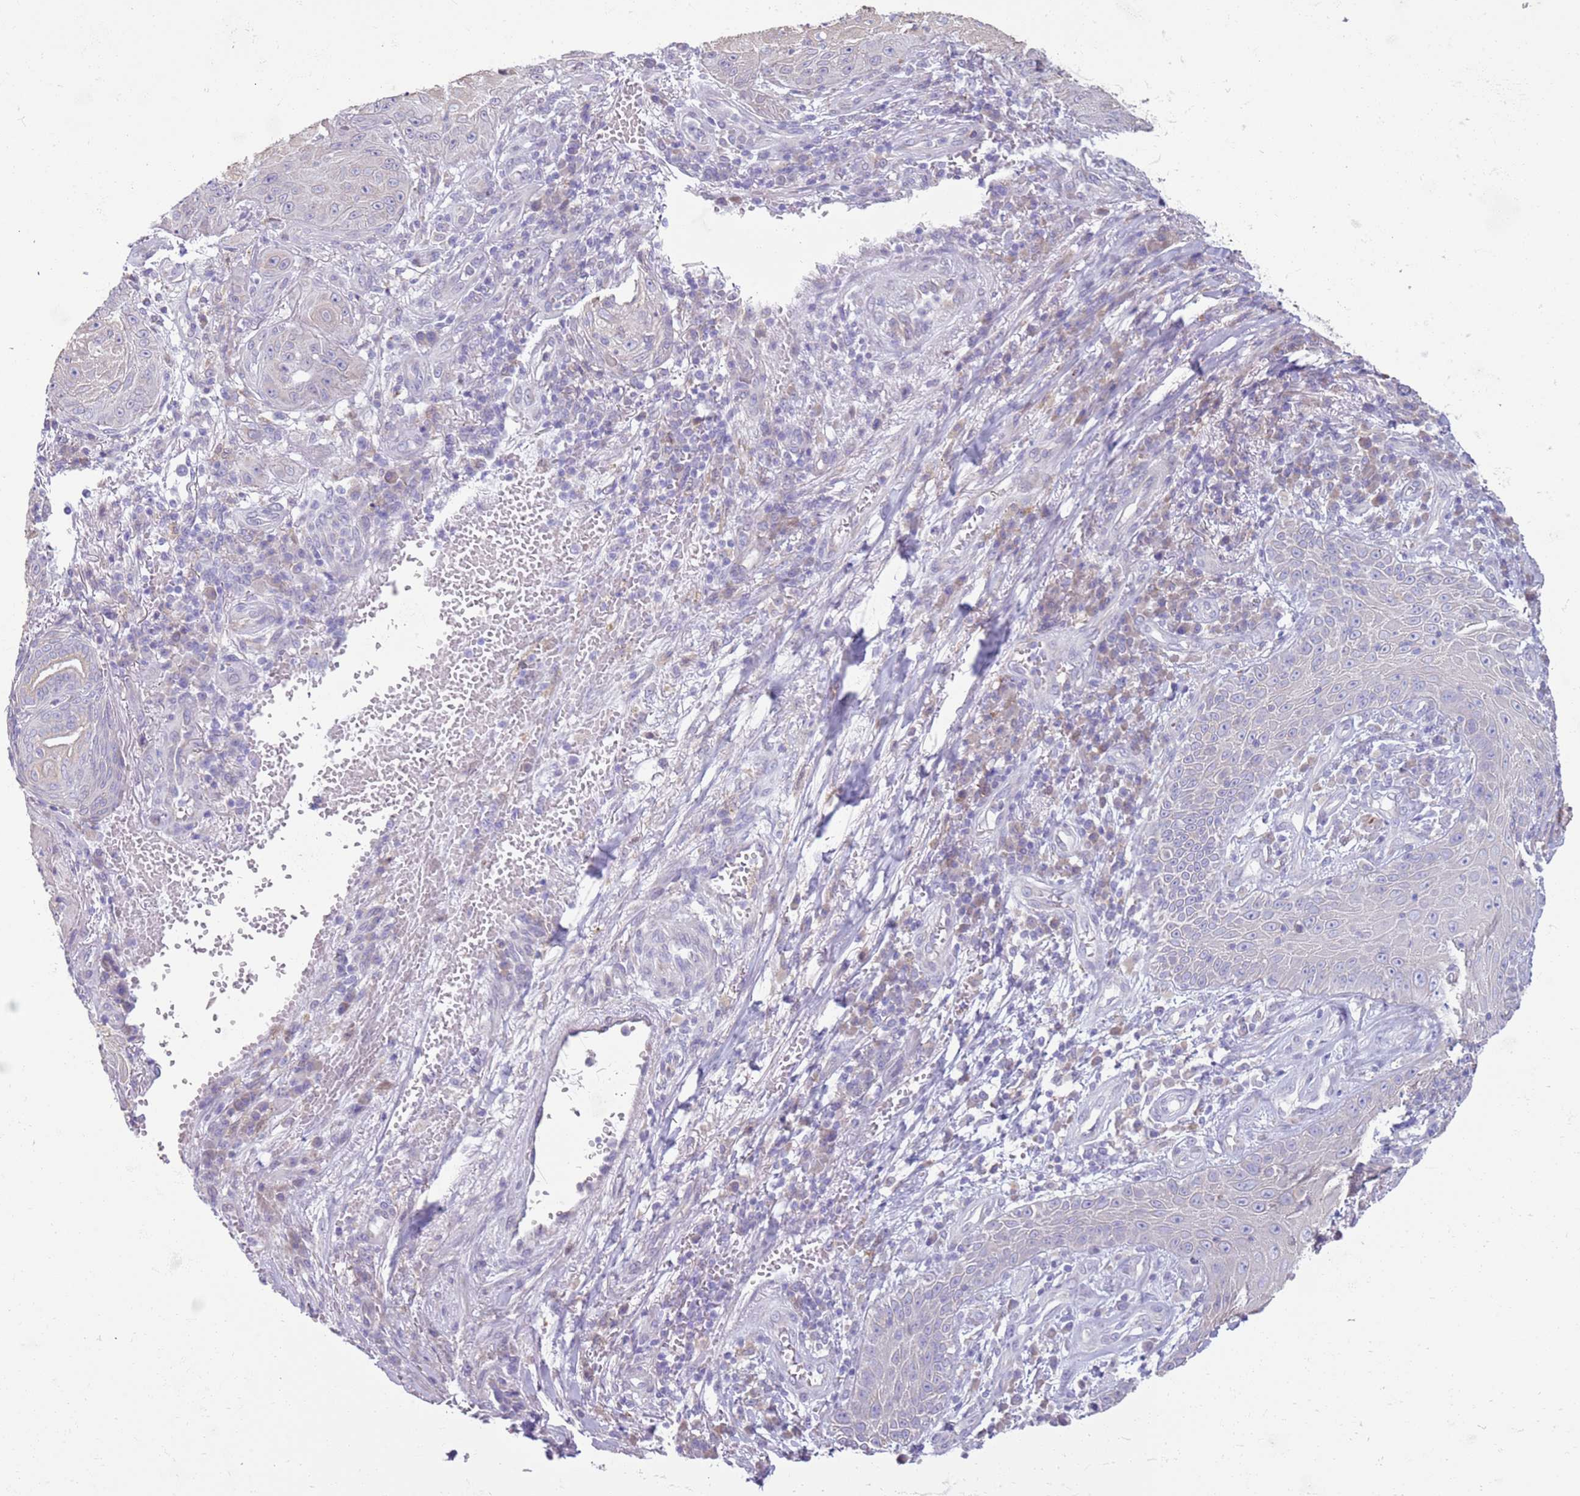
{"staining": {"intensity": "negative", "quantity": "none", "location": "none"}, "tissue": "skin cancer", "cell_type": "Tumor cells", "image_type": "cancer", "snomed": [{"axis": "morphology", "description": "Squamous cell carcinoma, NOS"}, {"axis": "topography", "description": "Skin"}], "caption": "DAB immunohistochemical staining of skin squamous cell carcinoma shows no significant staining in tumor cells. (Brightfield microscopy of DAB (3,3'-diaminobenzidine) immunohistochemistry (IHC) at high magnification).", "gene": "OAF", "patient": {"sex": "male", "age": 70}}